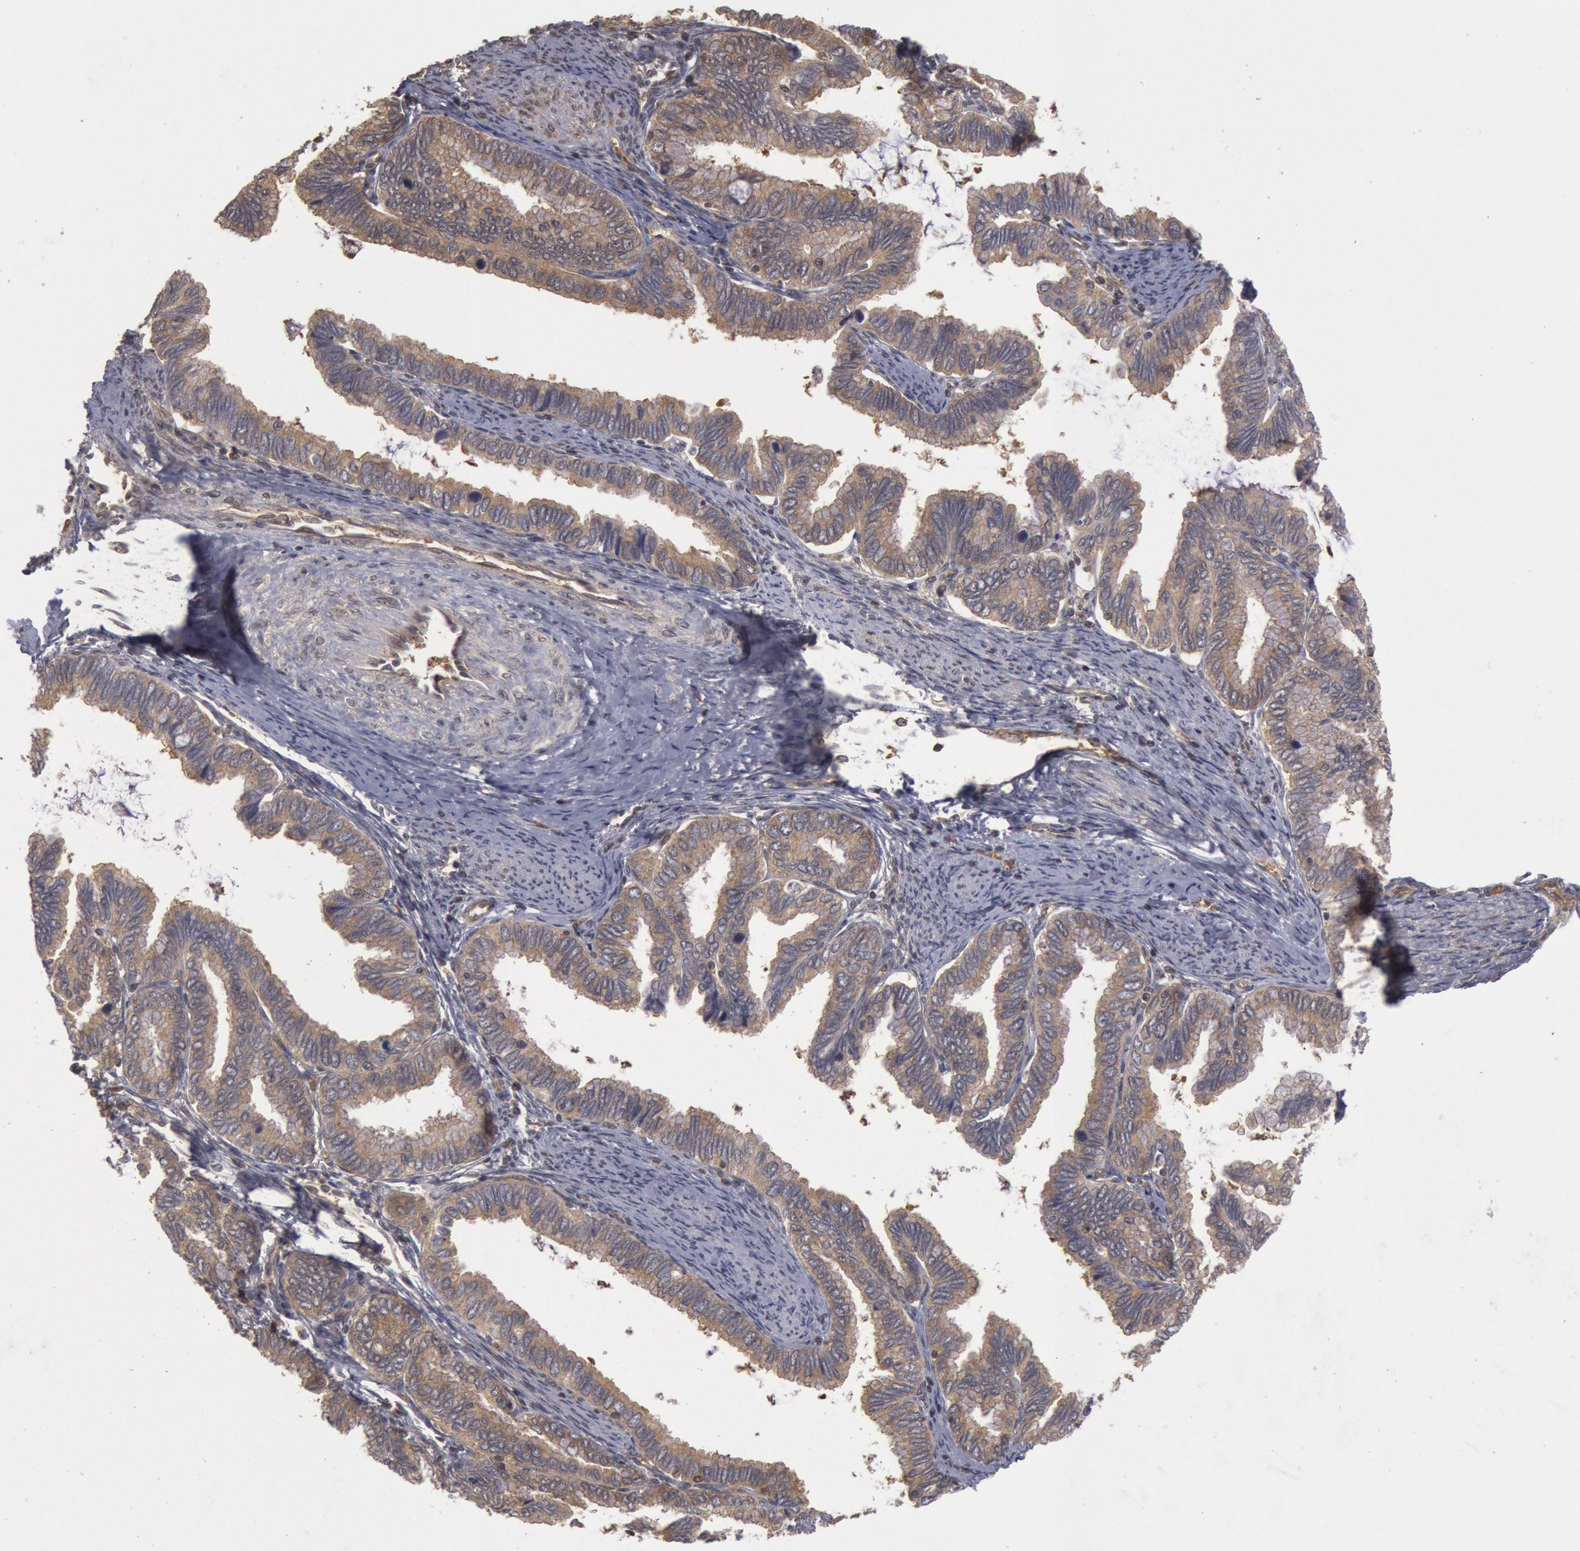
{"staining": {"intensity": "moderate", "quantity": ">75%", "location": "cytoplasmic/membranous"}, "tissue": "cervical cancer", "cell_type": "Tumor cells", "image_type": "cancer", "snomed": [{"axis": "morphology", "description": "Adenocarcinoma, NOS"}, {"axis": "topography", "description": "Cervix"}], "caption": "Human cervical cancer stained with a protein marker exhibits moderate staining in tumor cells.", "gene": "USP14", "patient": {"sex": "female", "age": 49}}